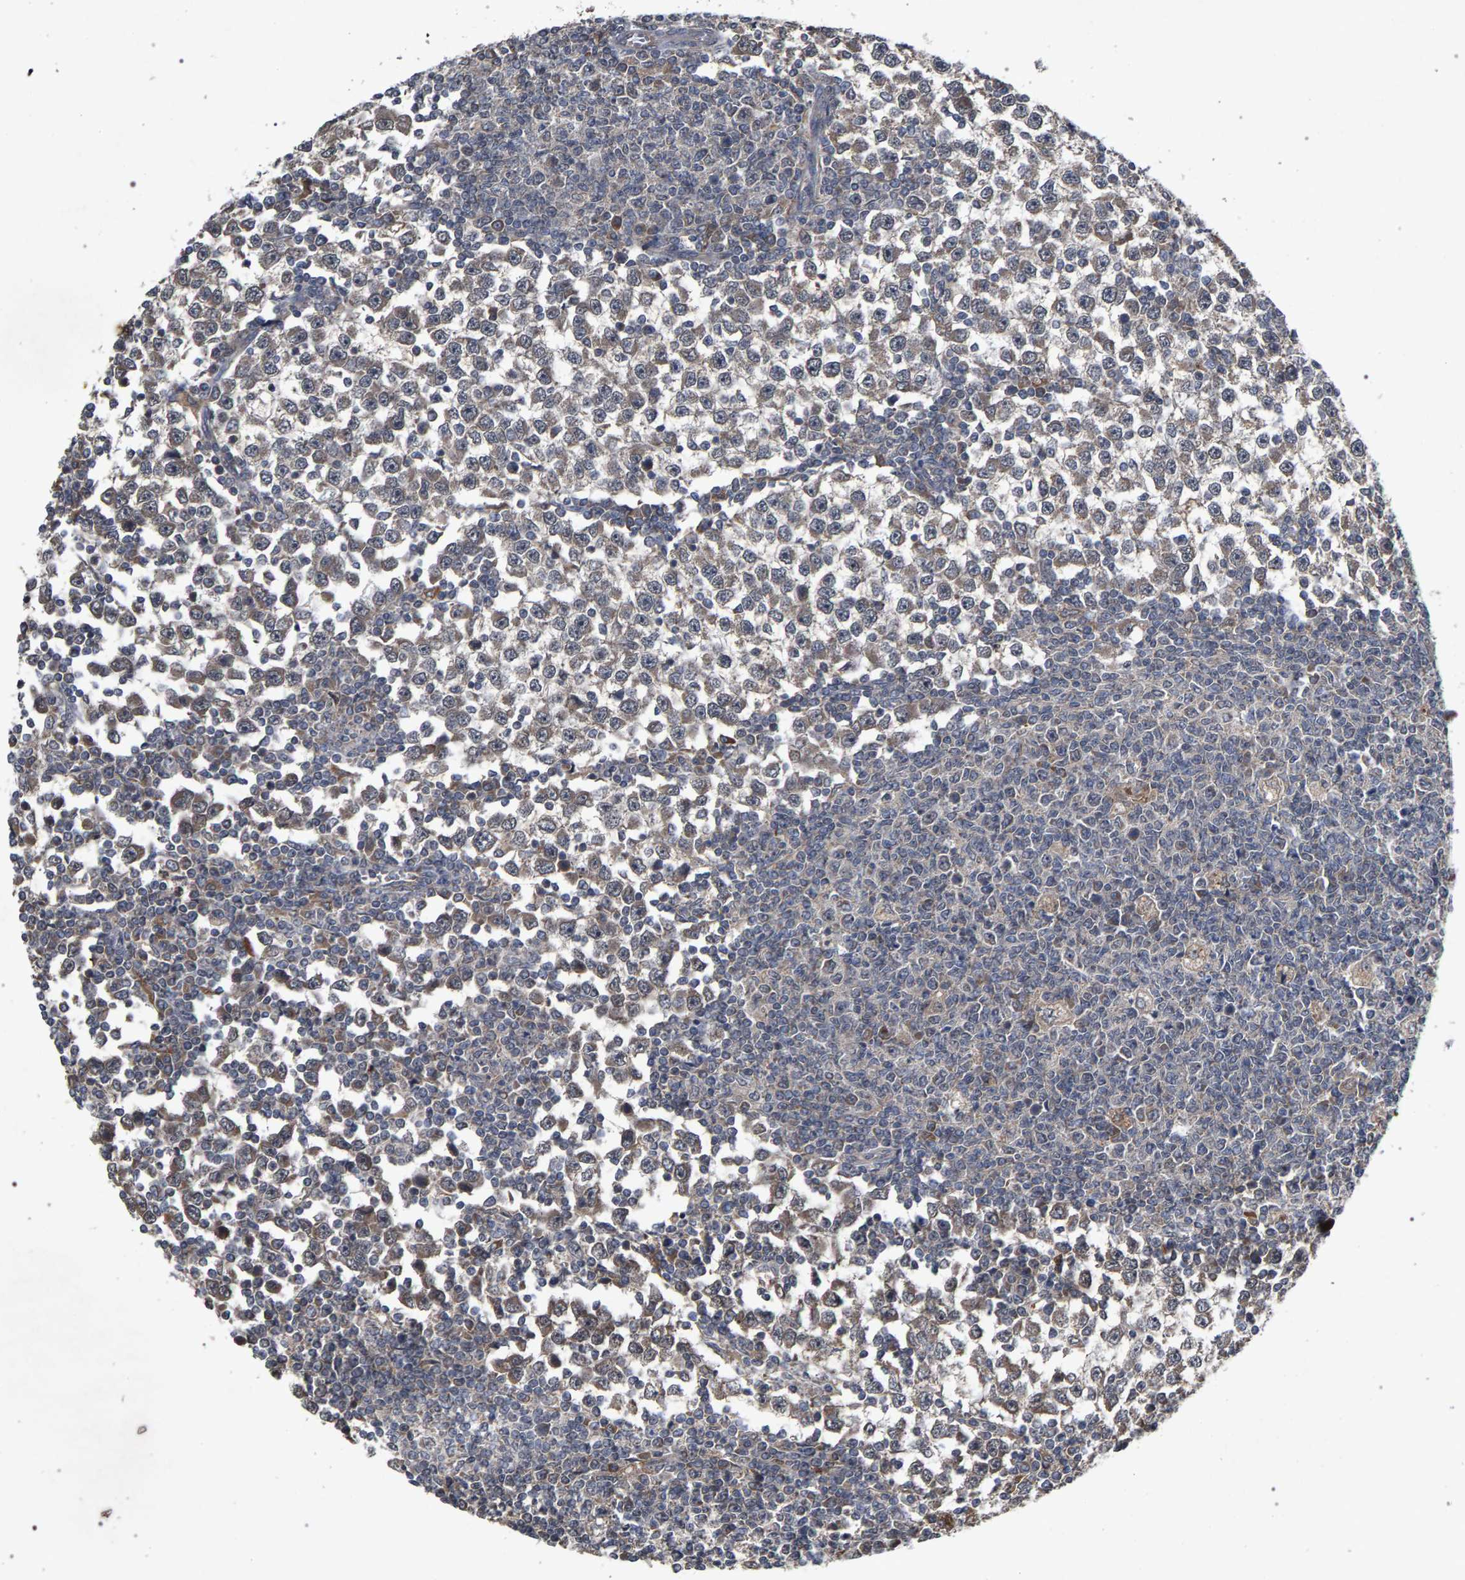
{"staining": {"intensity": "weak", "quantity": ">75%", "location": "cytoplasmic/membranous"}, "tissue": "testis cancer", "cell_type": "Tumor cells", "image_type": "cancer", "snomed": [{"axis": "morphology", "description": "Seminoma, NOS"}, {"axis": "topography", "description": "Testis"}], "caption": "Protein expression analysis of testis cancer shows weak cytoplasmic/membranous expression in approximately >75% of tumor cells. The staining was performed using DAB (3,3'-diaminobenzidine), with brown indicating positive protein expression. Nuclei are stained blue with hematoxylin.", "gene": "SLC4A4", "patient": {"sex": "male", "age": 65}}